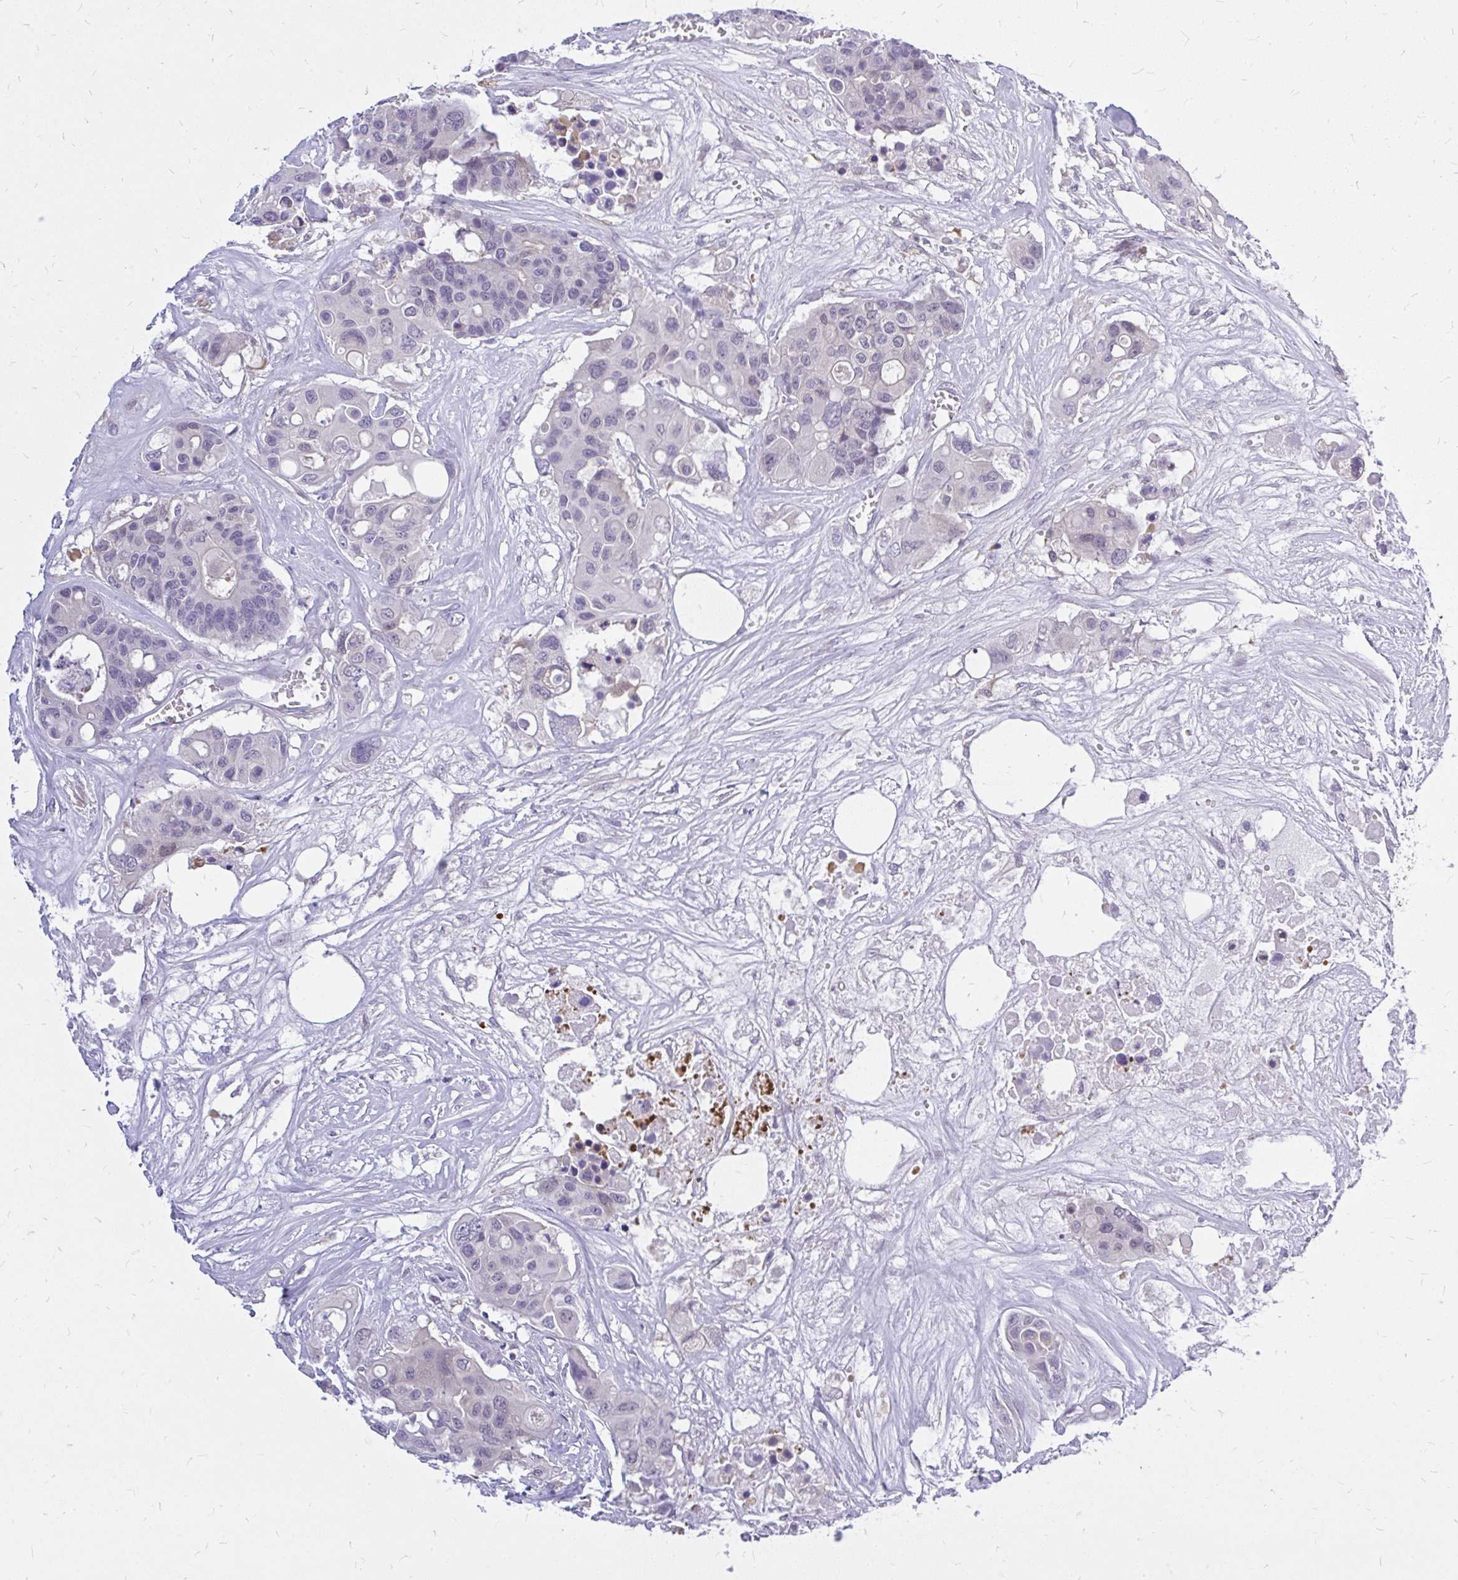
{"staining": {"intensity": "negative", "quantity": "none", "location": "none"}, "tissue": "colorectal cancer", "cell_type": "Tumor cells", "image_type": "cancer", "snomed": [{"axis": "morphology", "description": "Adenocarcinoma, NOS"}, {"axis": "topography", "description": "Colon"}], "caption": "This photomicrograph is of colorectal adenocarcinoma stained with immunohistochemistry to label a protein in brown with the nuclei are counter-stained blue. There is no positivity in tumor cells.", "gene": "MAP1LC3A", "patient": {"sex": "male", "age": 77}}